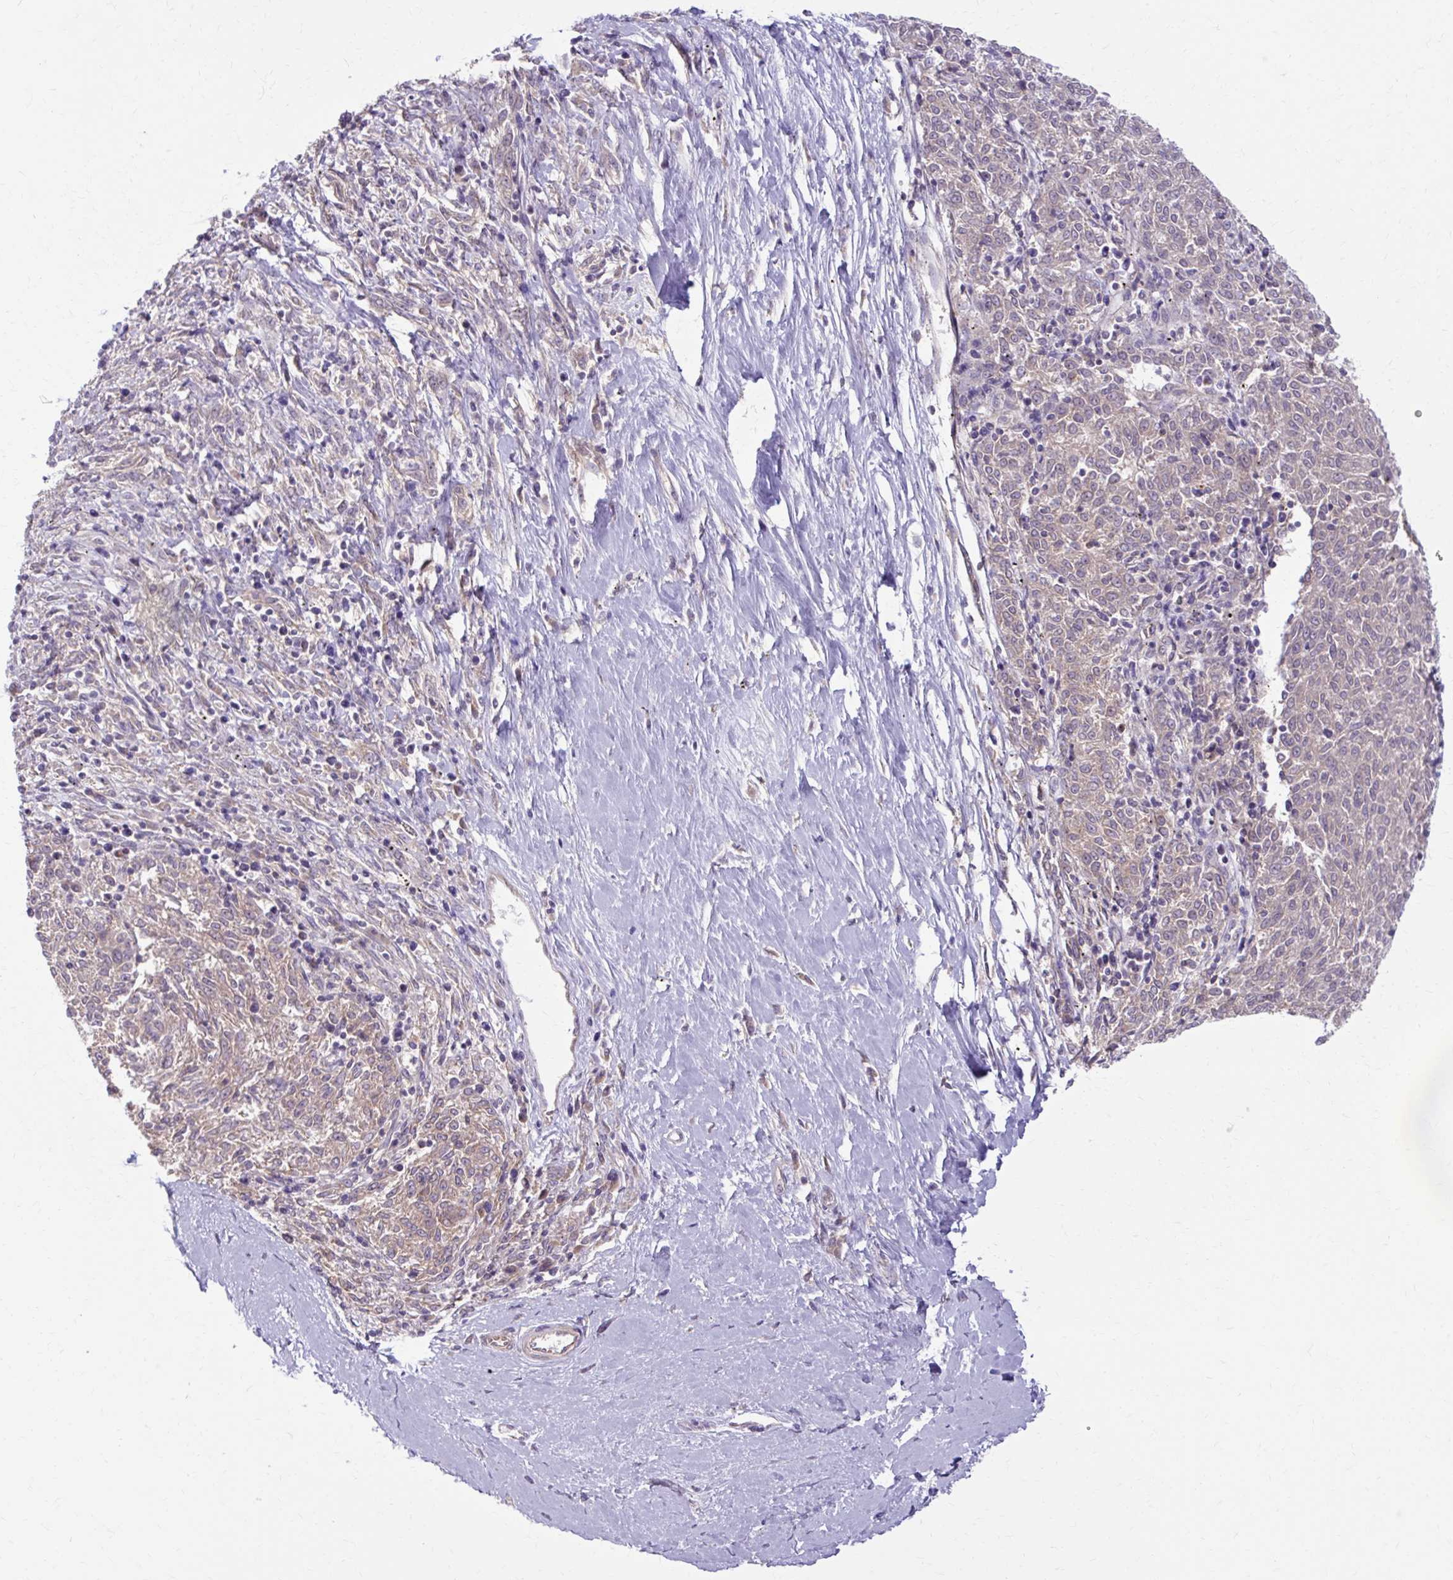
{"staining": {"intensity": "weak", "quantity": ">75%", "location": "cytoplasmic/membranous"}, "tissue": "melanoma", "cell_type": "Tumor cells", "image_type": "cancer", "snomed": [{"axis": "morphology", "description": "Malignant melanoma, NOS"}, {"axis": "topography", "description": "Skin"}], "caption": "Malignant melanoma tissue shows weak cytoplasmic/membranous positivity in approximately >75% of tumor cells", "gene": "MZT2B", "patient": {"sex": "female", "age": 72}}